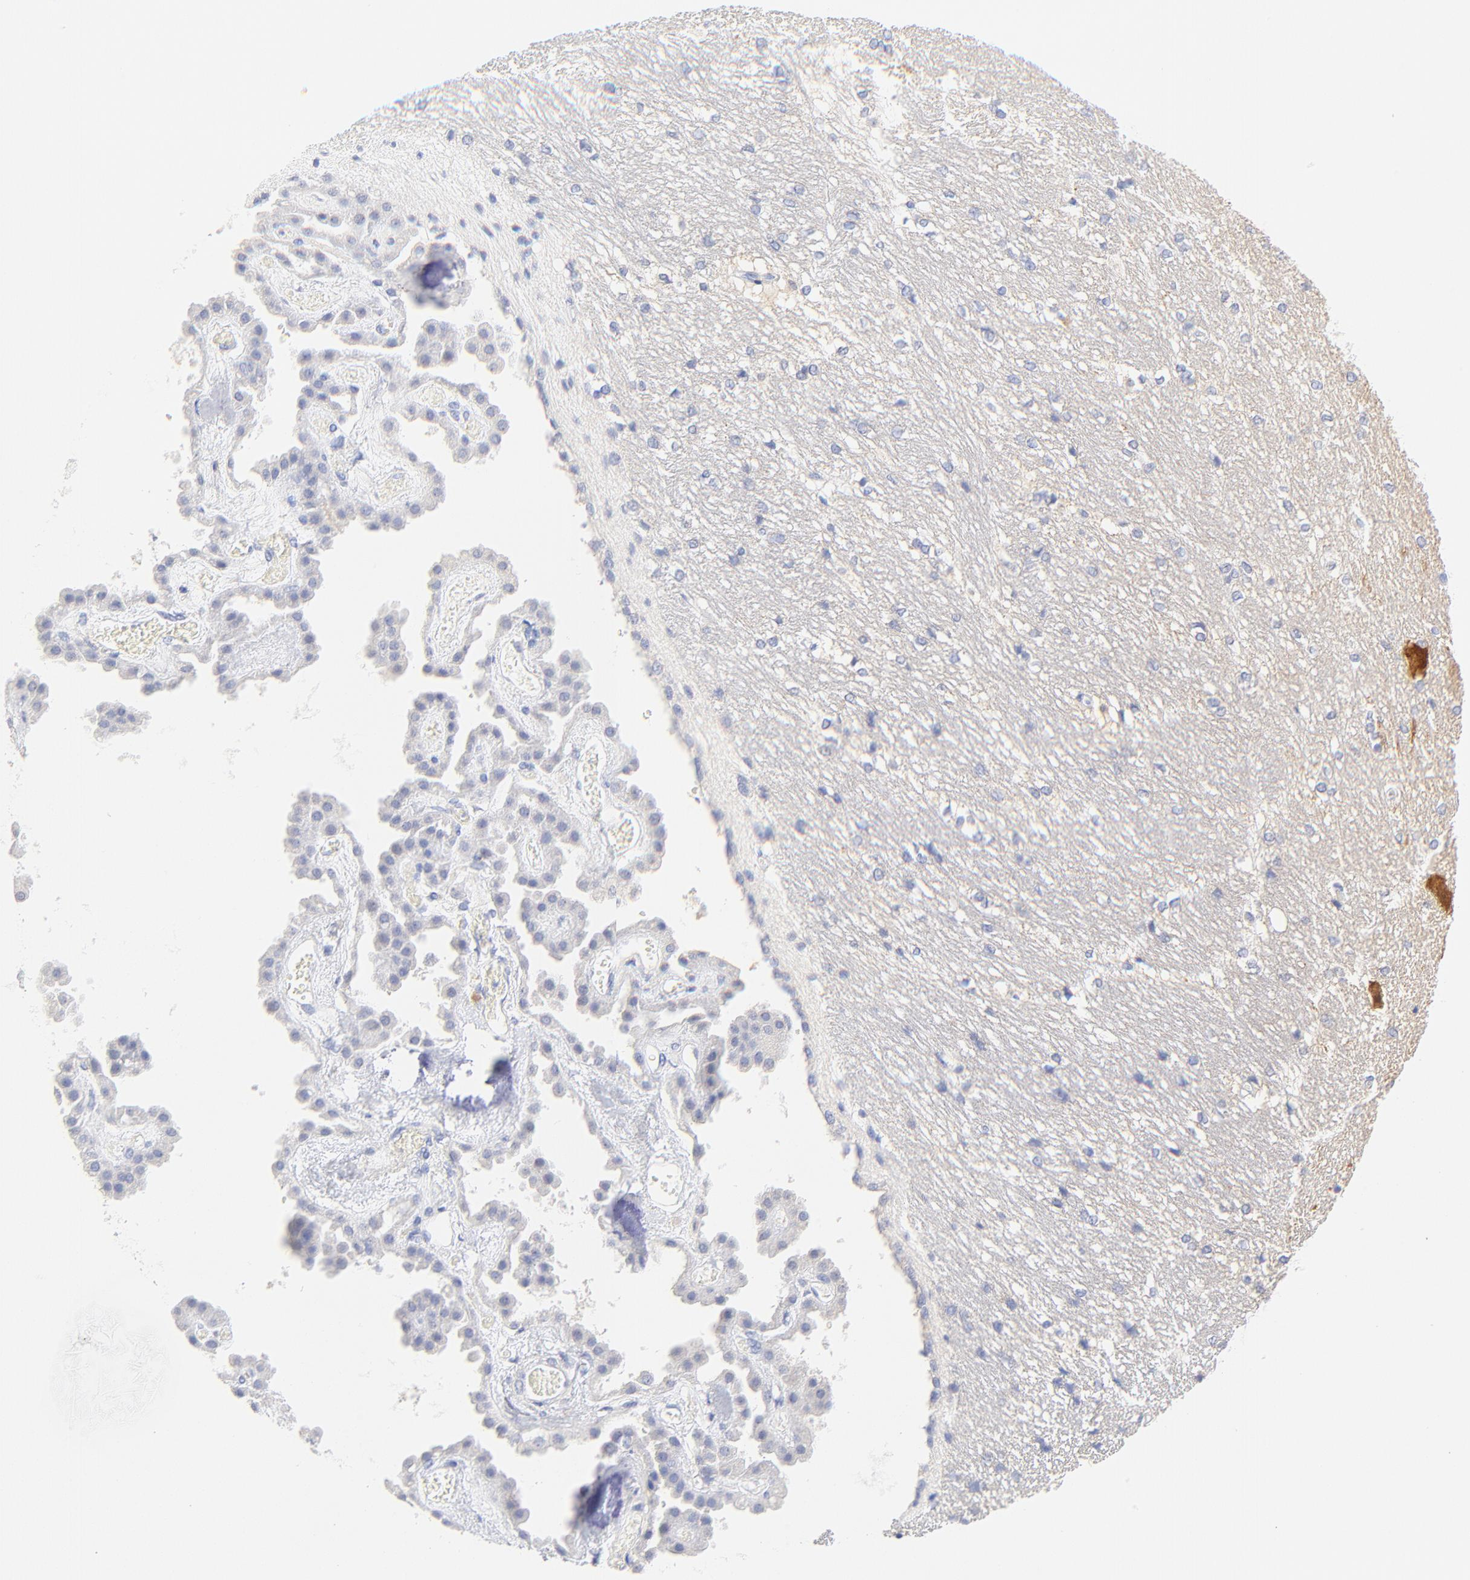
{"staining": {"intensity": "negative", "quantity": "none", "location": "none"}, "tissue": "hippocampus", "cell_type": "Glial cells", "image_type": "normal", "snomed": [{"axis": "morphology", "description": "Normal tissue, NOS"}, {"axis": "topography", "description": "Hippocampus"}], "caption": "A high-resolution micrograph shows immunohistochemistry (IHC) staining of unremarkable hippocampus, which exhibits no significant positivity in glial cells.", "gene": "SULT4A1", "patient": {"sex": "female", "age": 19}}